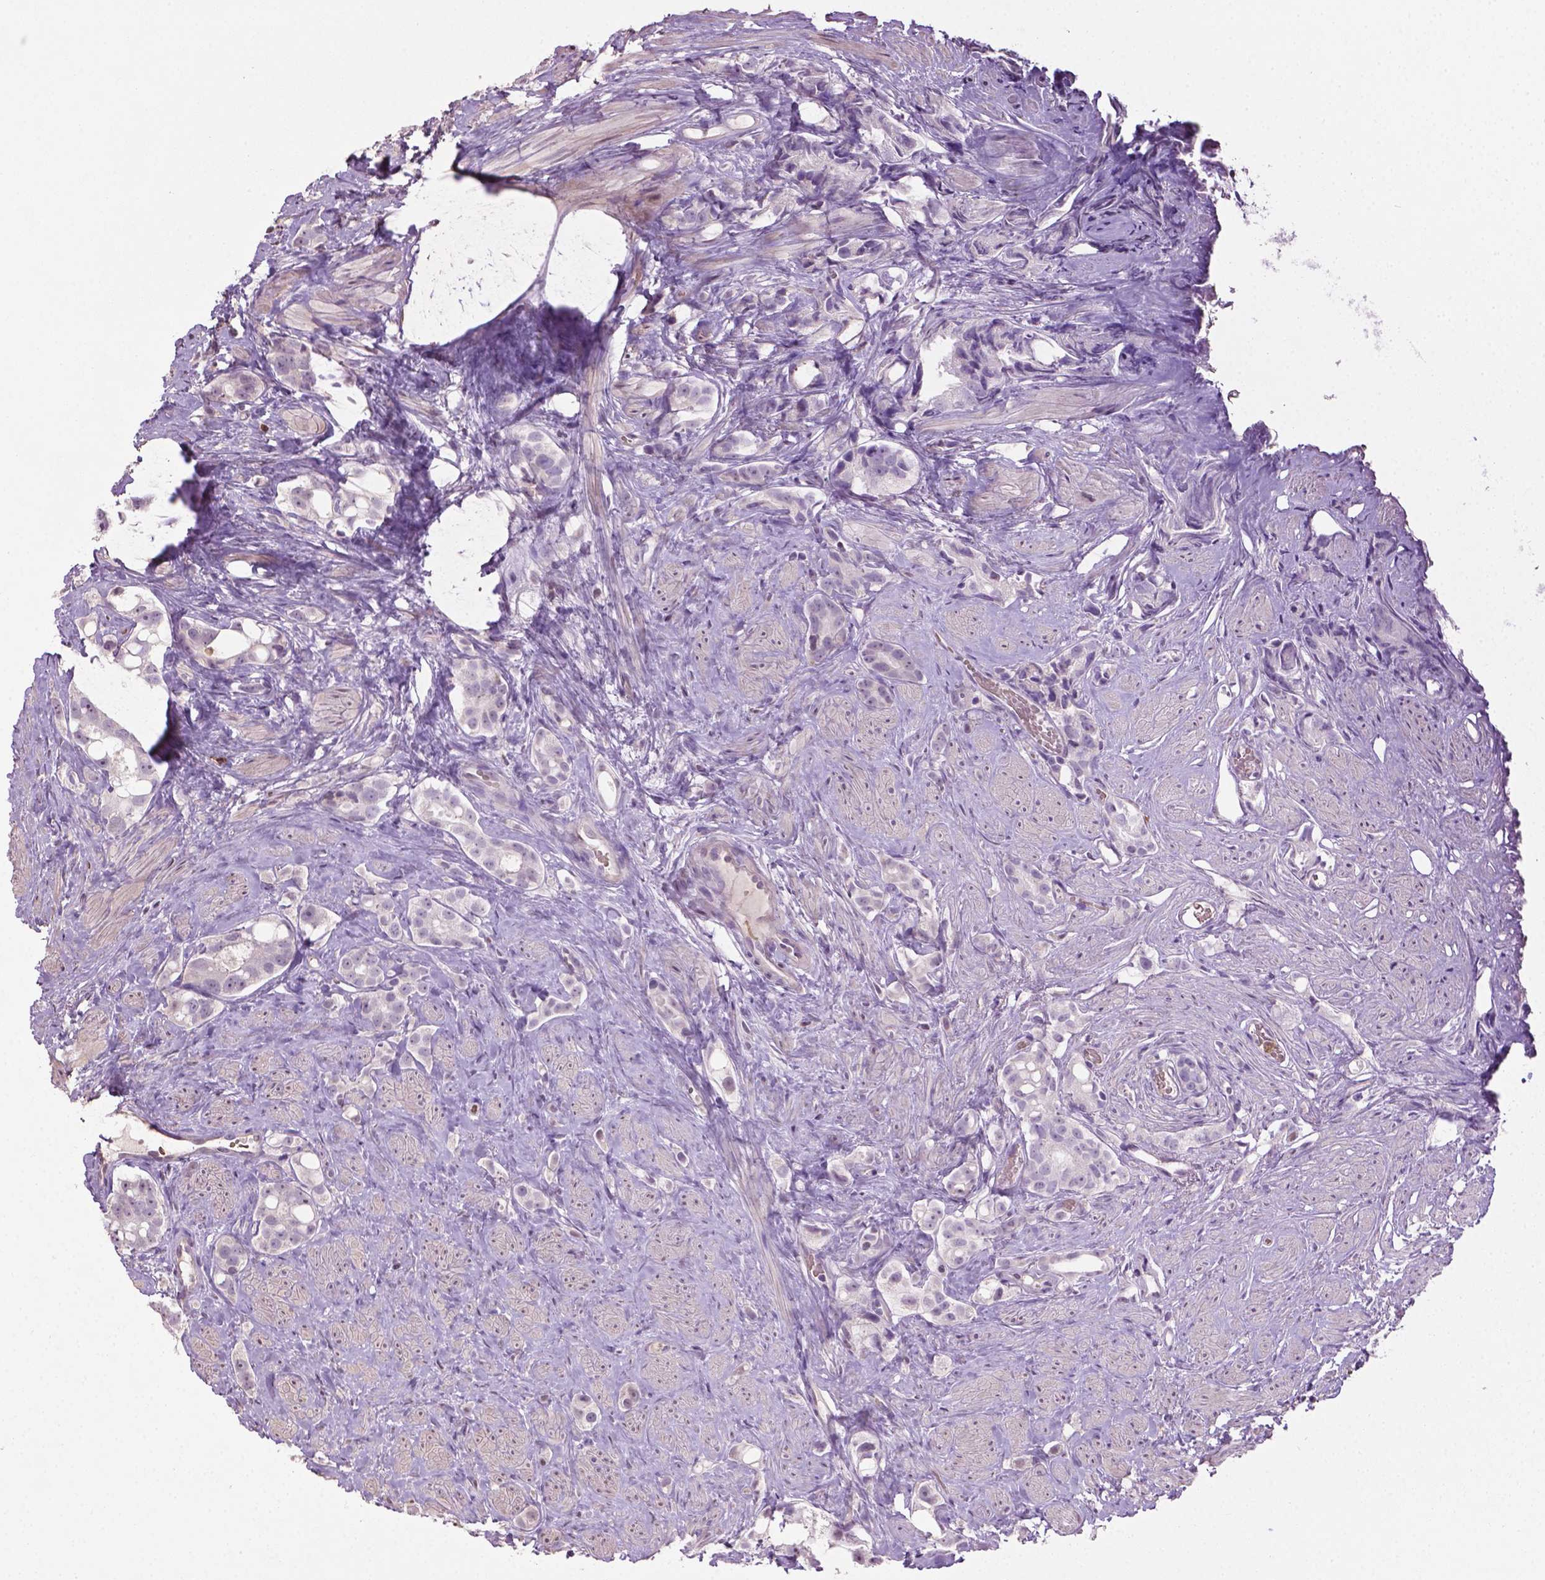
{"staining": {"intensity": "negative", "quantity": "none", "location": "none"}, "tissue": "prostate cancer", "cell_type": "Tumor cells", "image_type": "cancer", "snomed": [{"axis": "morphology", "description": "Adenocarcinoma, High grade"}, {"axis": "topography", "description": "Prostate"}], "caption": "The histopathology image displays no staining of tumor cells in prostate cancer. (Brightfield microscopy of DAB IHC at high magnification).", "gene": "NTNG2", "patient": {"sex": "male", "age": 75}}